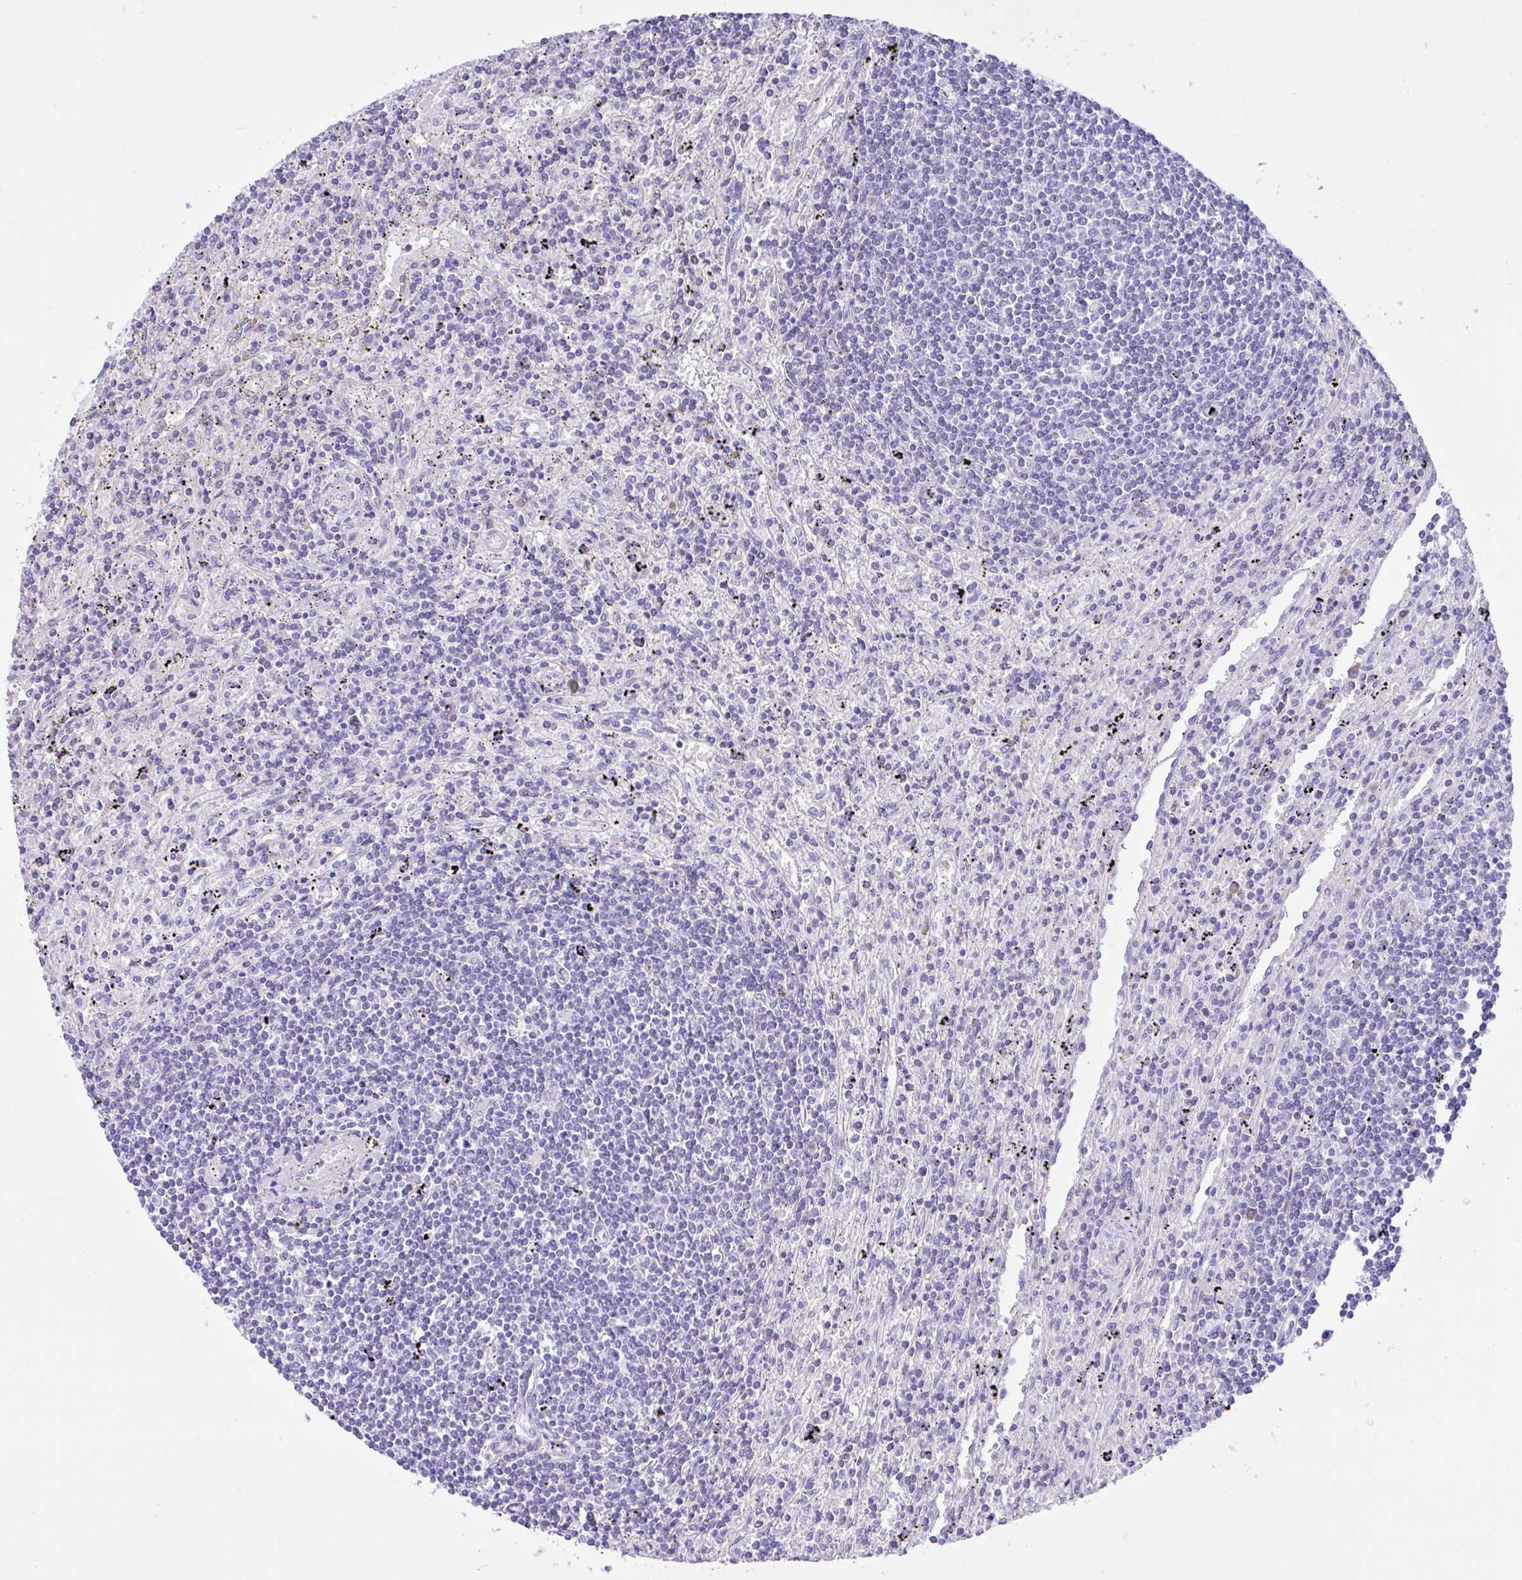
{"staining": {"intensity": "negative", "quantity": "none", "location": "none"}, "tissue": "lymphoma", "cell_type": "Tumor cells", "image_type": "cancer", "snomed": [{"axis": "morphology", "description": "Malignant lymphoma, non-Hodgkin's type, Low grade"}, {"axis": "topography", "description": "Spleen"}], "caption": "A high-resolution histopathology image shows immunohistochemistry staining of lymphoma, which displays no significant staining in tumor cells. (DAB (3,3'-diaminobenzidine) immunohistochemistry (IHC) with hematoxylin counter stain).", "gene": "SEL1L2", "patient": {"sex": "male", "age": 76}}